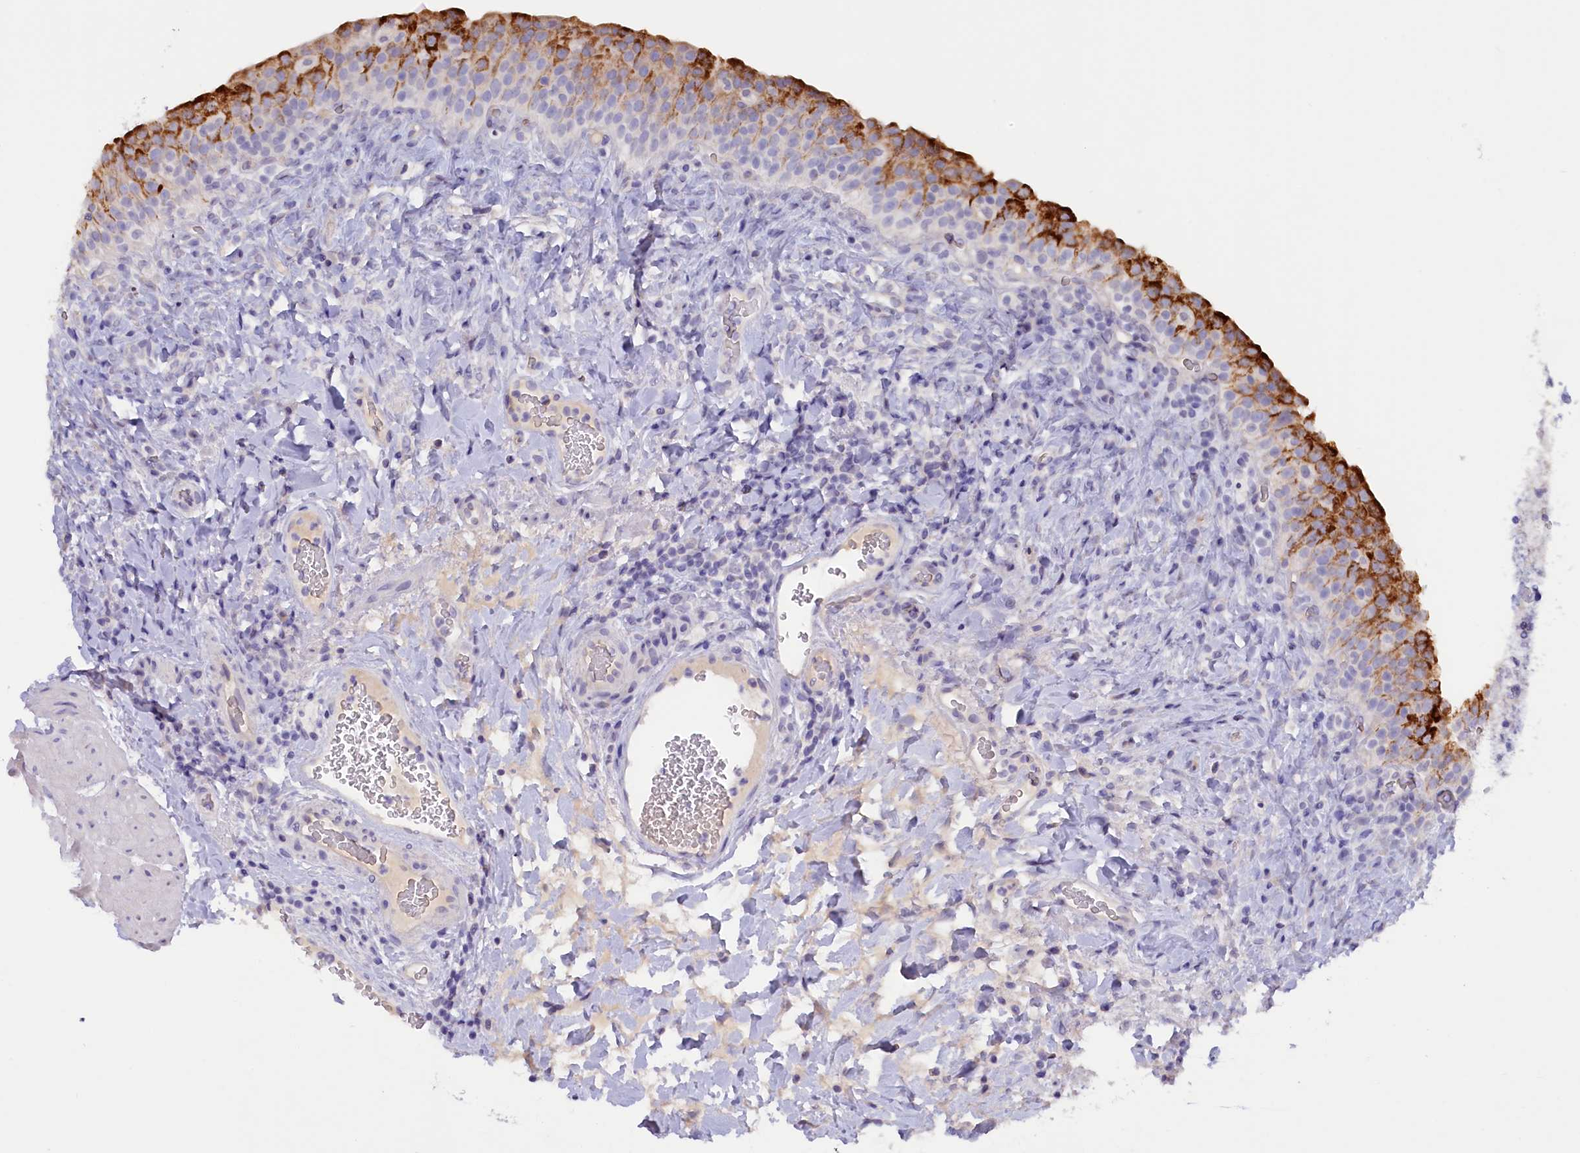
{"staining": {"intensity": "strong", "quantity": "25%-75%", "location": "cytoplasmic/membranous"}, "tissue": "urinary bladder", "cell_type": "Urothelial cells", "image_type": "normal", "snomed": [{"axis": "morphology", "description": "Normal tissue, NOS"}, {"axis": "morphology", "description": "Inflammation, NOS"}, {"axis": "topography", "description": "Urinary bladder"}], "caption": "IHC of unremarkable human urinary bladder reveals high levels of strong cytoplasmic/membranous expression in about 25%-75% of urothelial cells. The staining was performed using DAB, with brown indicating positive protein expression. Nuclei are stained blue with hematoxylin.", "gene": "ZSWIM4", "patient": {"sex": "male", "age": 64}}